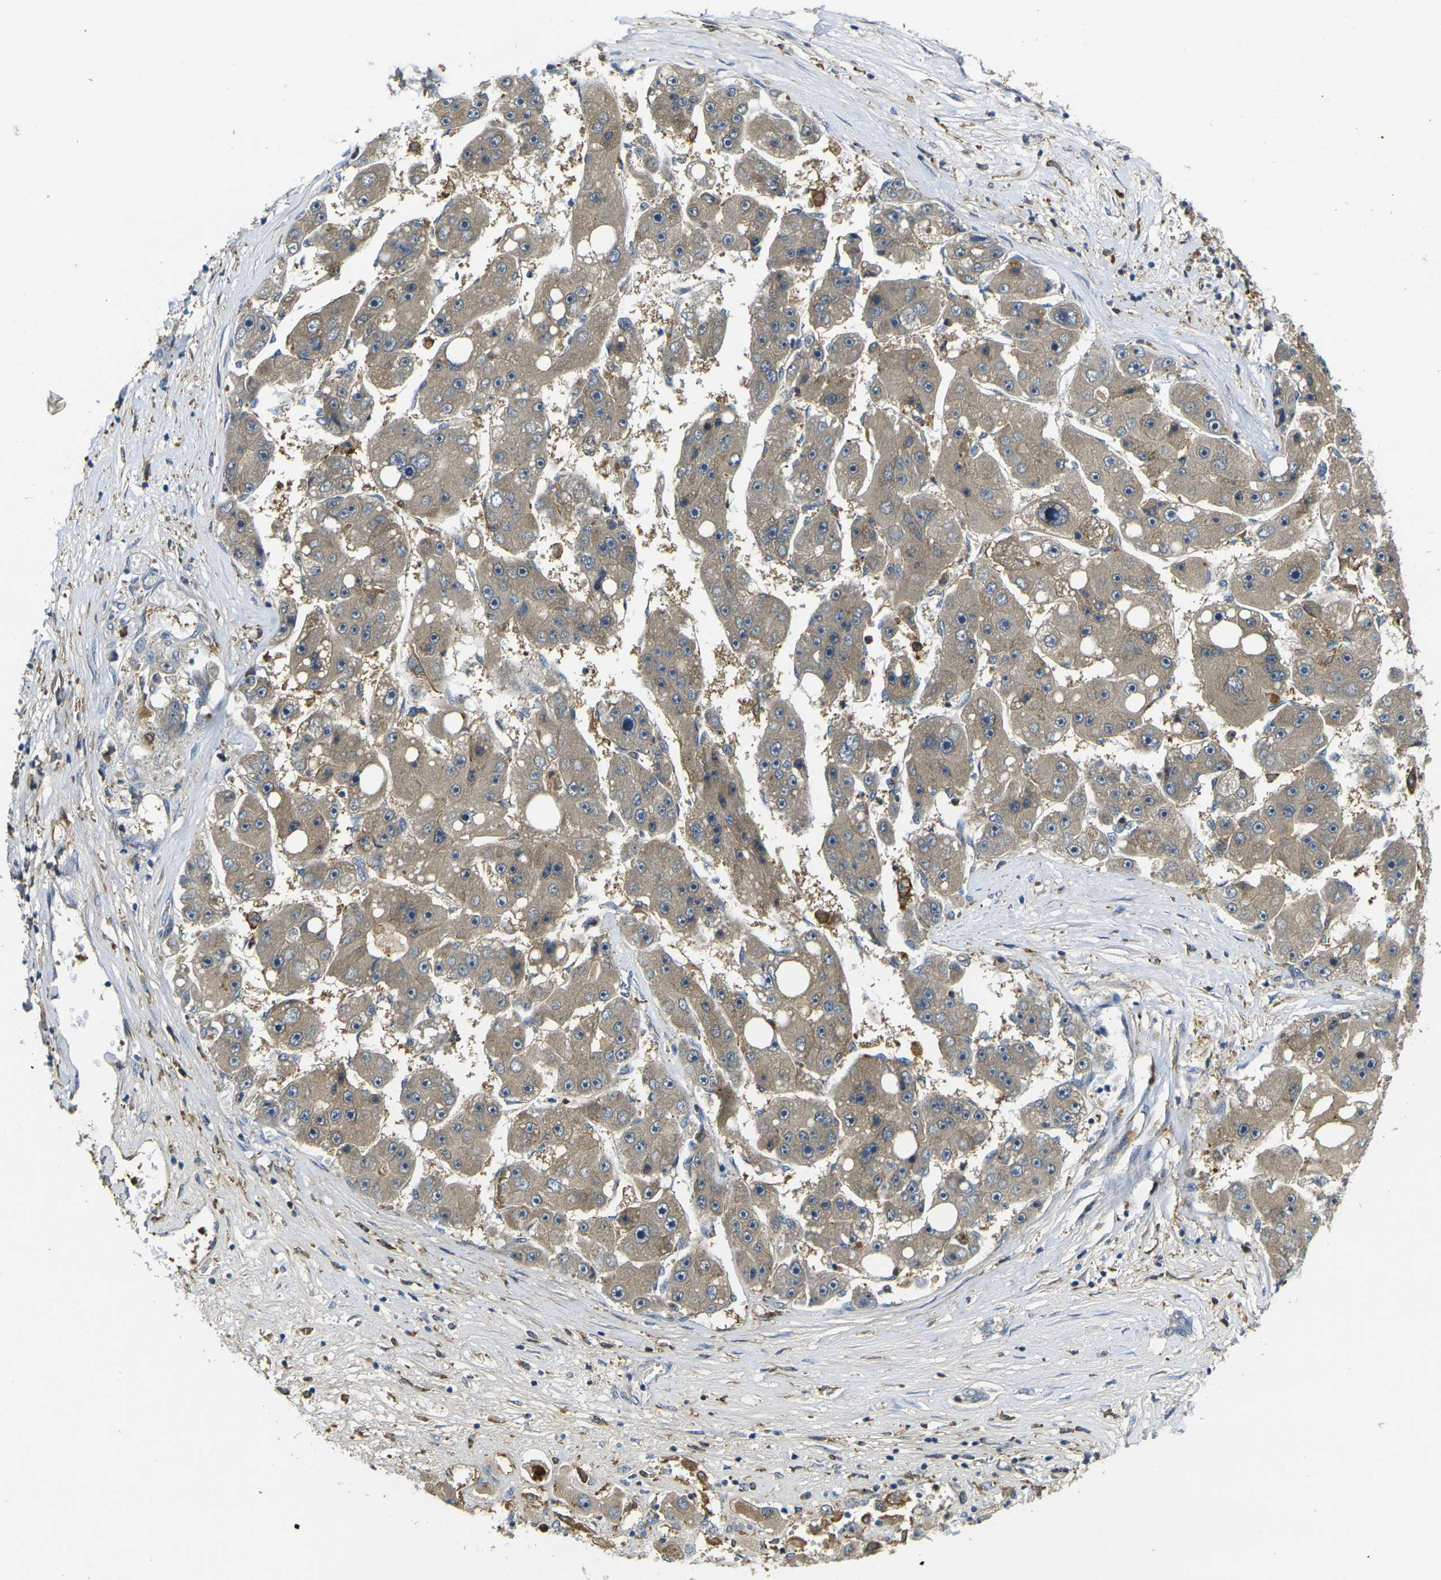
{"staining": {"intensity": "weak", "quantity": ">75%", "location": "cytoplasmic/membranous"}, "tissue": "liver cancer", "cell_type": "Tumor cells", "image_type": "cancer", "snomed": [{"axis": "morphology", "description": "Carcinoma, Hepatocellular, NOS"}, {"axis": "topography", "description": "Liver"}], "caption": "Immunohistochemical staining of hepatocellular carcinoma (liver) demonstrates weak cytoplasmic/membranous protein positivity in about >75% of tumor cells.", "gene": "PIGL", "patient": {"sex": "female", "age": 61}}